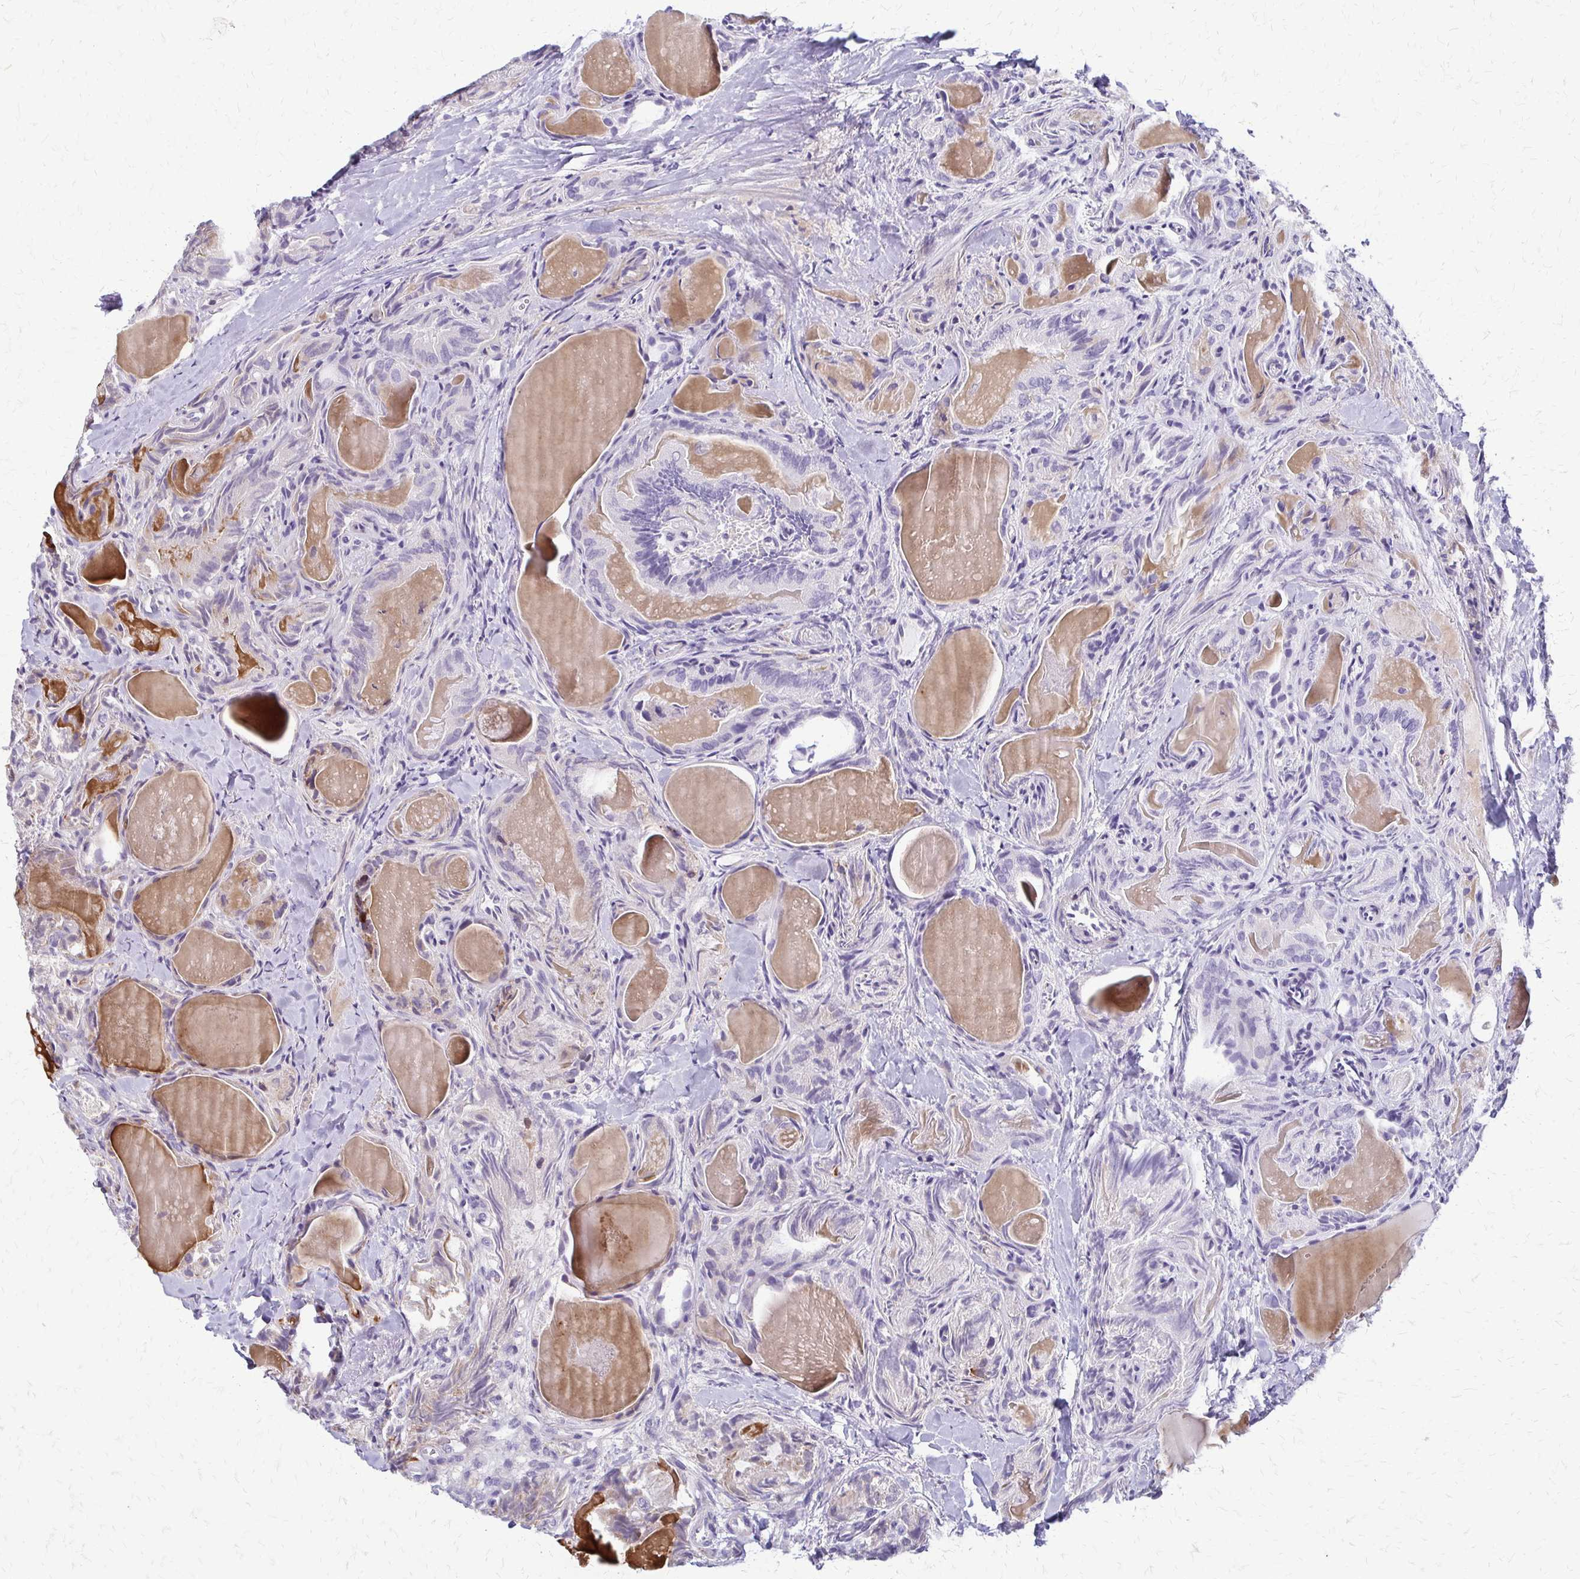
{"staining": {"intensity": "moderate", "quantity": "25%-75%", "location": "cytoplasmic/membranous,nuclear"}, "tissue": "thyroid cancer", "cell_type": "Tumor cells", "image_type": "cancer", "snomed": [{"axis": "morphology", "description": "Papillary adenocarcinoma, NOS"}, {"axis": "topography", "description": "Thyroid gland"}], "caption": "Tumor cells show moderate cytoplasmic/membranous and nuclear expression in approximately 25%-75% of cells in thyroid cancer (papillary adenocarcinoma).", "gene": "TRIR", "patient": {"sex": "female", "age": 75}}